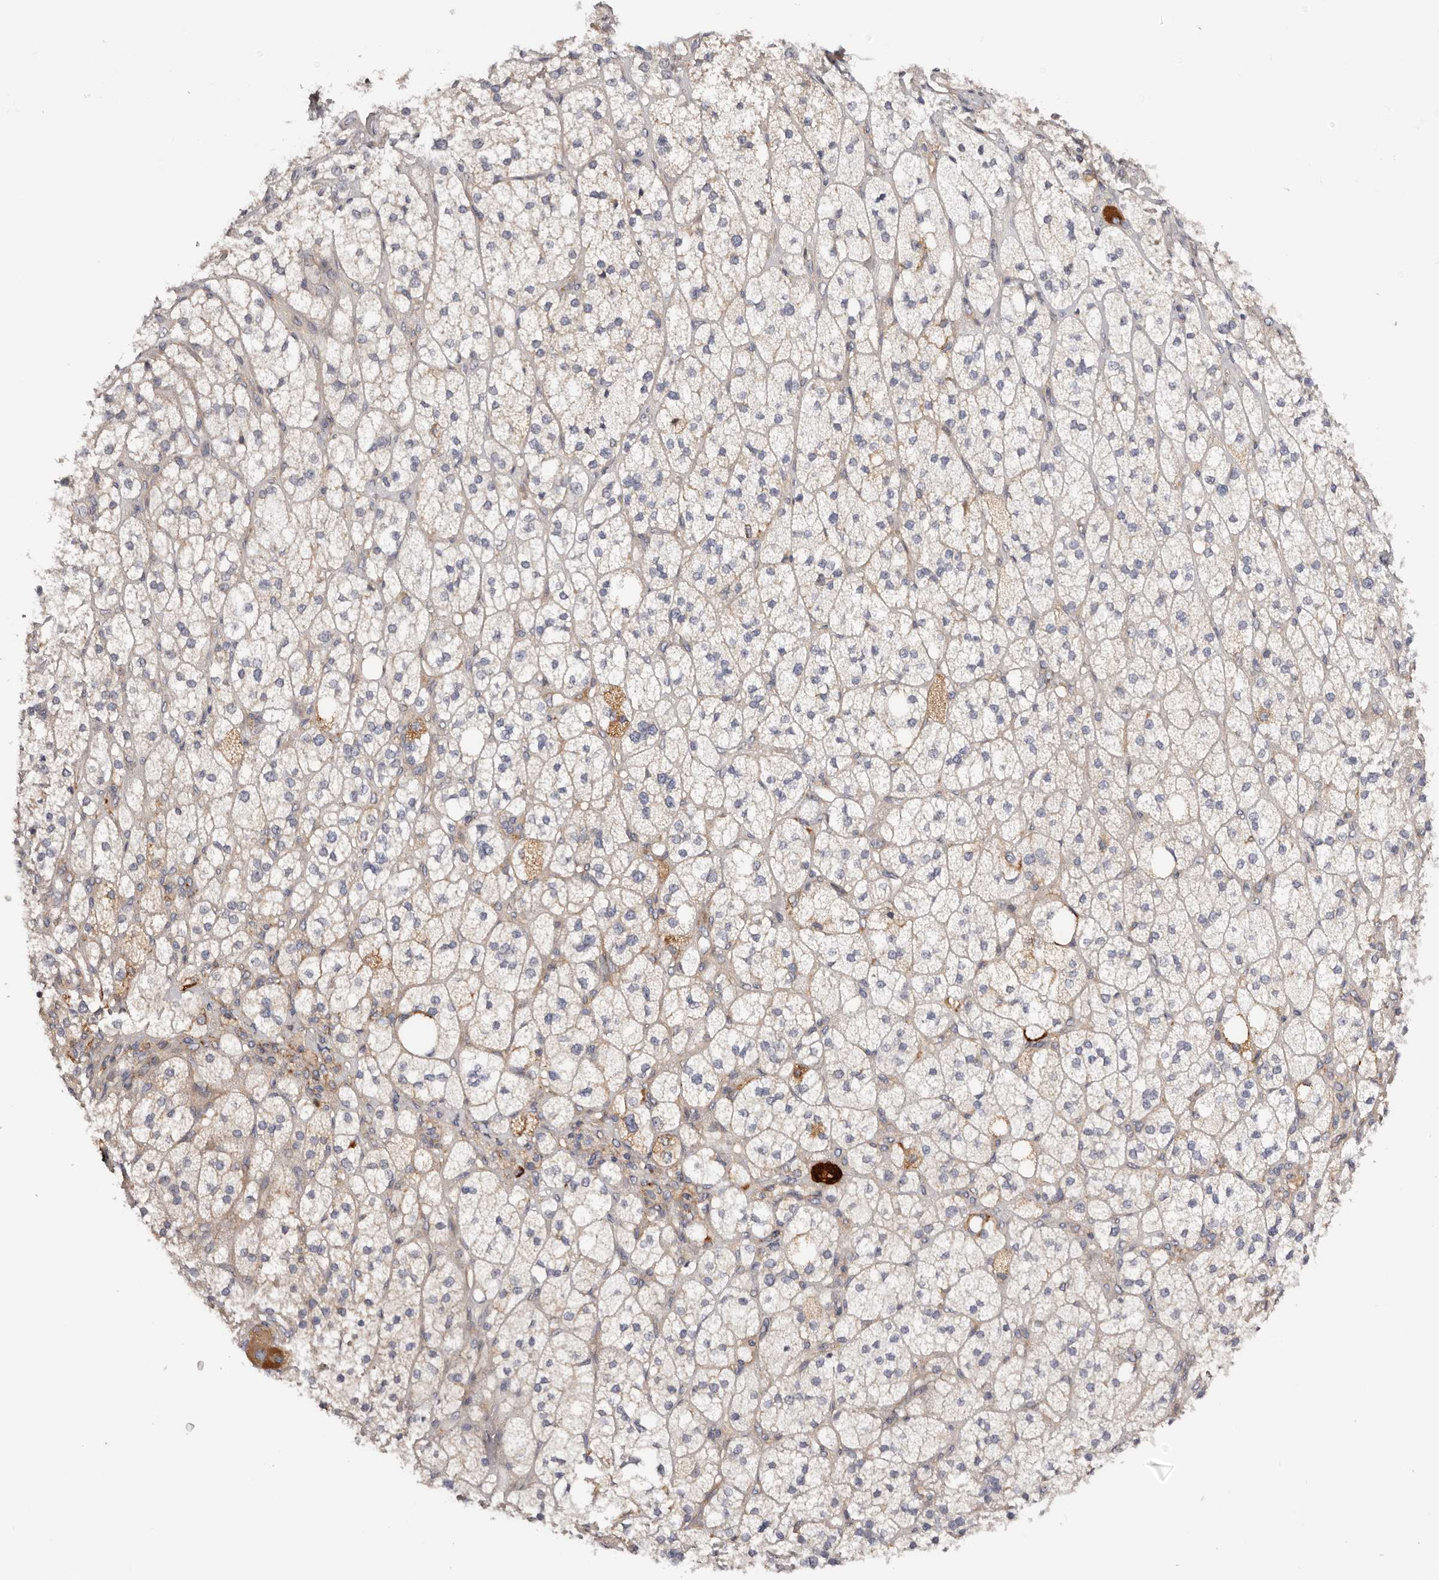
{"staining": {"intensity": "strong", "quantity": "<25%", "location": "cytoplasmic/membranous"}, "tissue": "adrenal gland", "cell_type": "Glandular cells", "image_type": "normal", "snomed": [{"axis": "morphology", "description": "Normal tissue, NOS"}, {"axis": "topography", "description": "Adrenal gland"}], "caption": "Immunohistochemical staining of unremarkable human adrenal gland displays <25% levels of strong cytoplasmic/membranous protein expression in about <25% of glandular cells.", "gene": "DMRT2", "patient": {"sex": "male", "age": 61}}